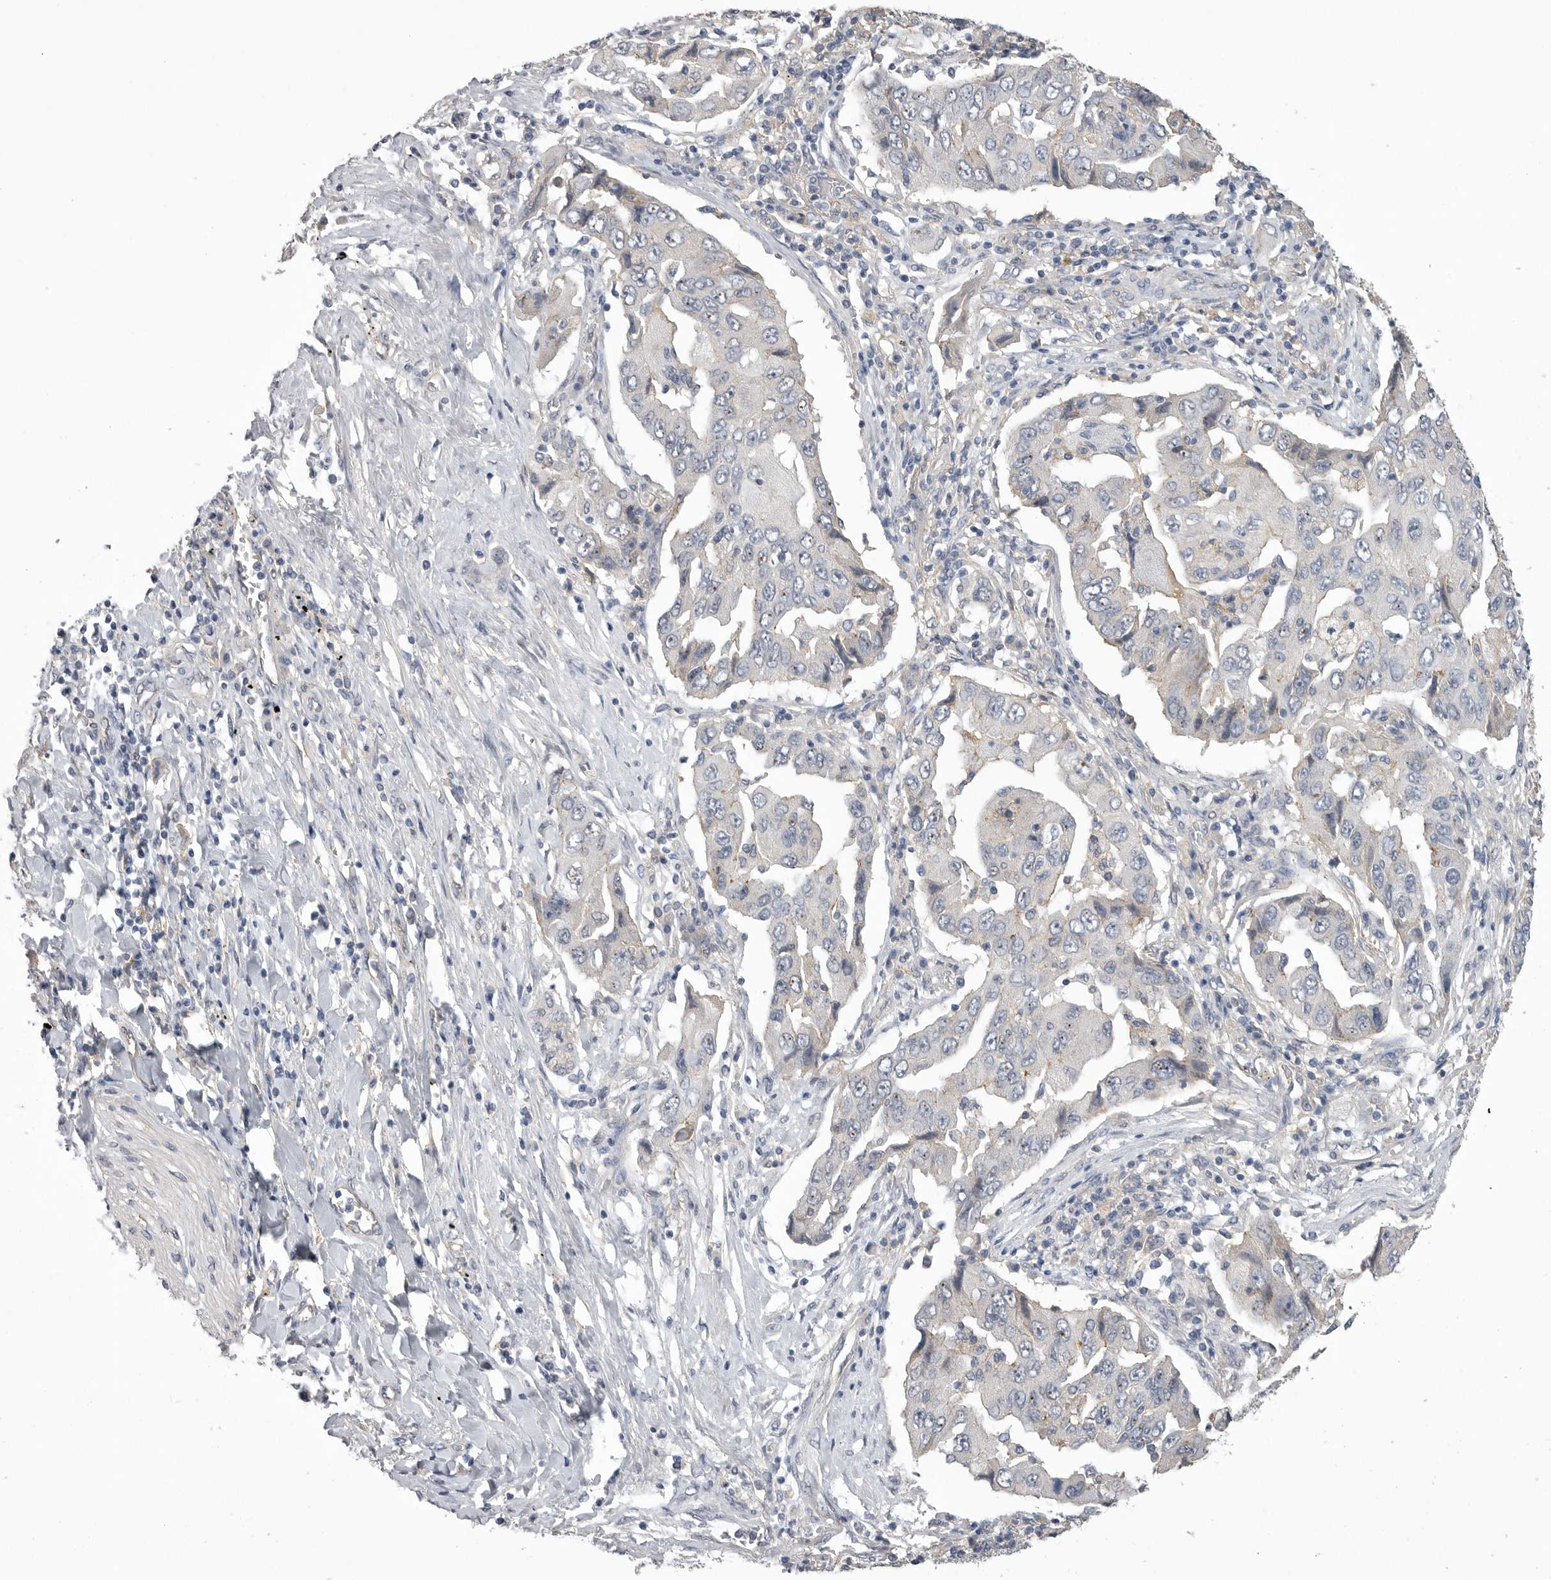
{"staining": {"intensity": "negative", "quantity": "none", "location": "none"}, "tissue": "lung cancer", "cell_type": "Tumor cells", "image_type": "cancer", "snomed": [{"axis": "morphology", "description": "Adenocarcinoma, NOS"}, {"axis": "topography", "description": "Lung"}], "caption": "Human adenocarcinoma (lung) stained for a protein using immunohistochemistry displays no positivity in tumor cells.", "gene": "NECTIN2", "patient": {"sex": "female", "age": 65}}